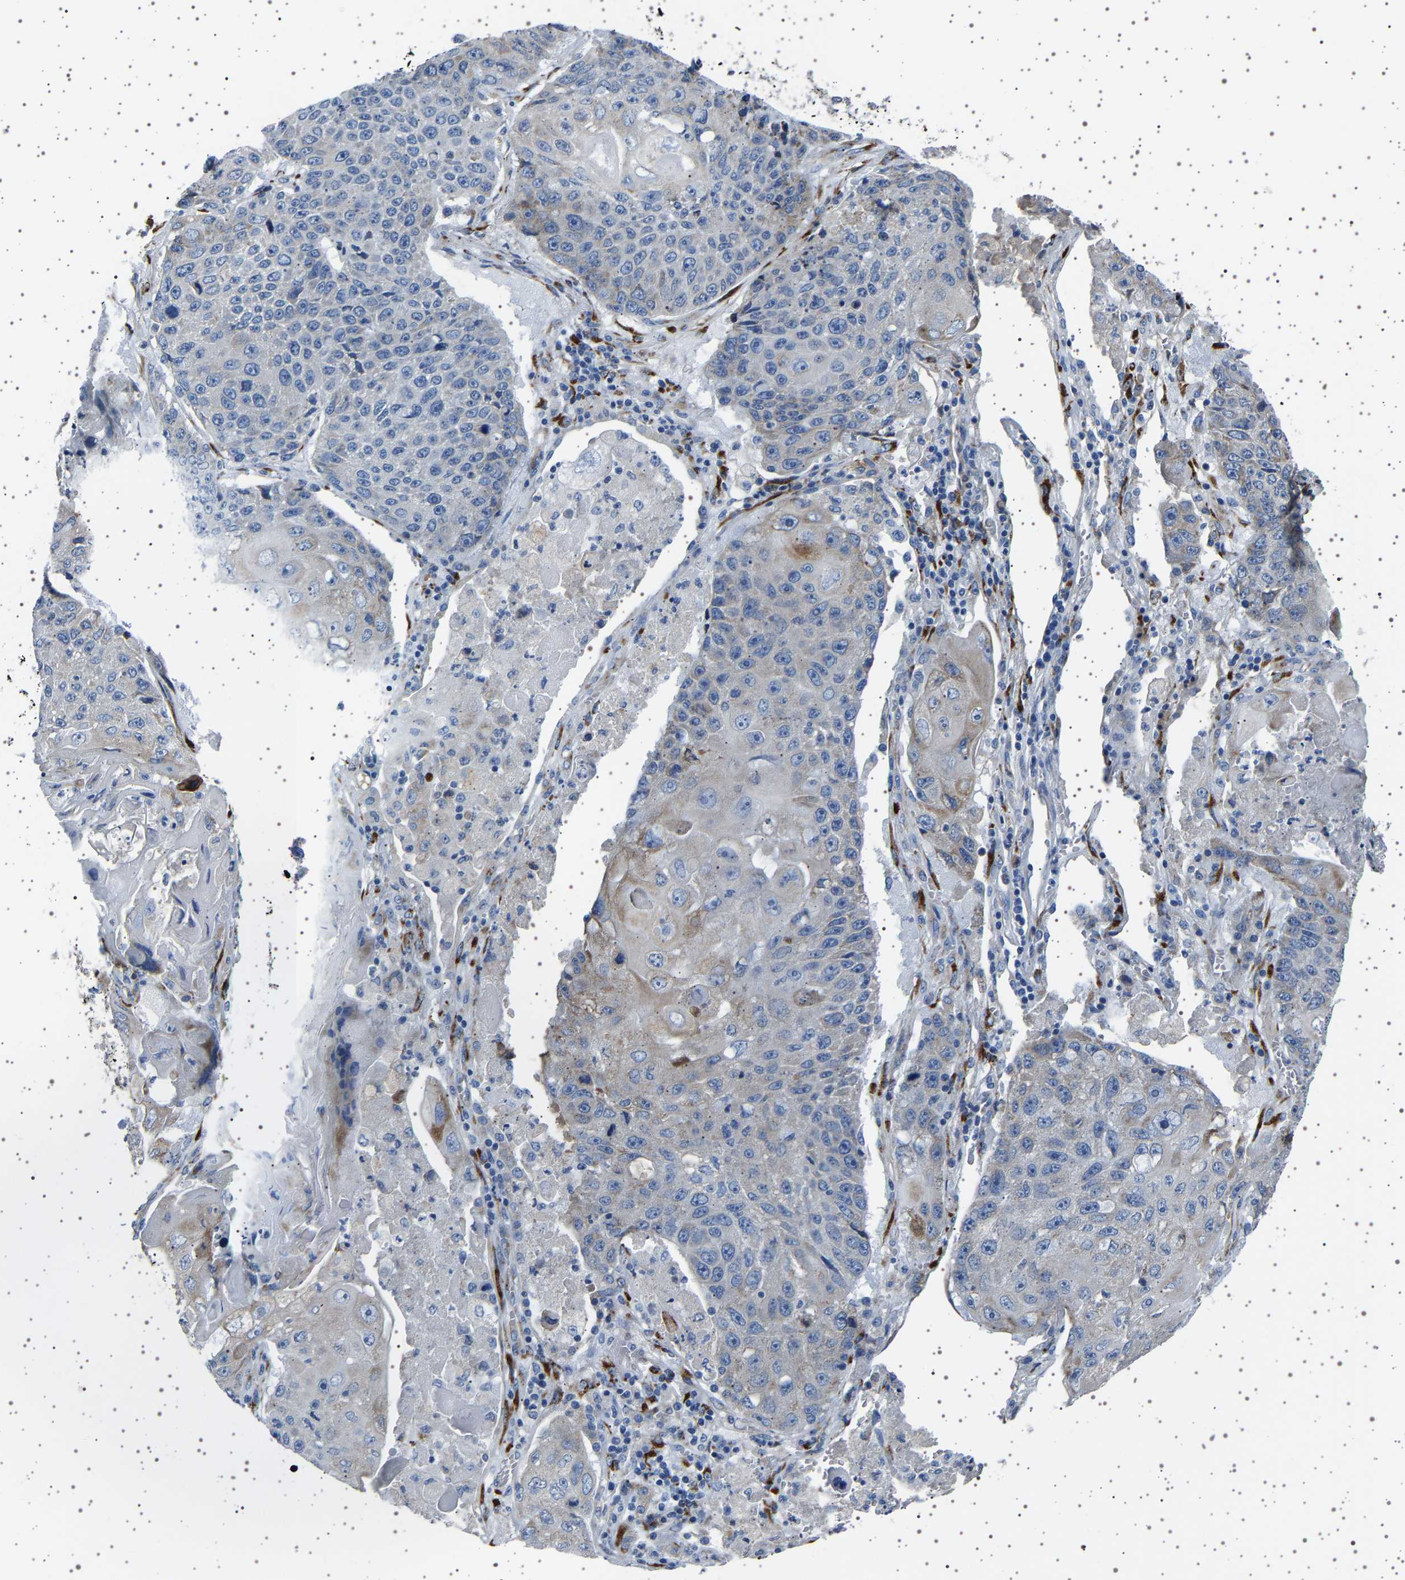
{"staining": {"intensity": "weak", "quantity": "<25%", "location": "cytoplasmic/membranous"}, "tissue": "lung cancer", "cell_type": "Tumor cells", "image_type": "cancer", "snomed": [{"axis": "morphology", "description": "Squamous cell carcinoma, NOS"}, {"axis": "topography", "description": "Lung"}], "caption": "Lung cancer (squamous cell carcinoma) was stained to show a protein in brown. There is no significant positivity in tumor cells.", "gene": "FTCD", "patient": {"sex": "male", "age": 61}}